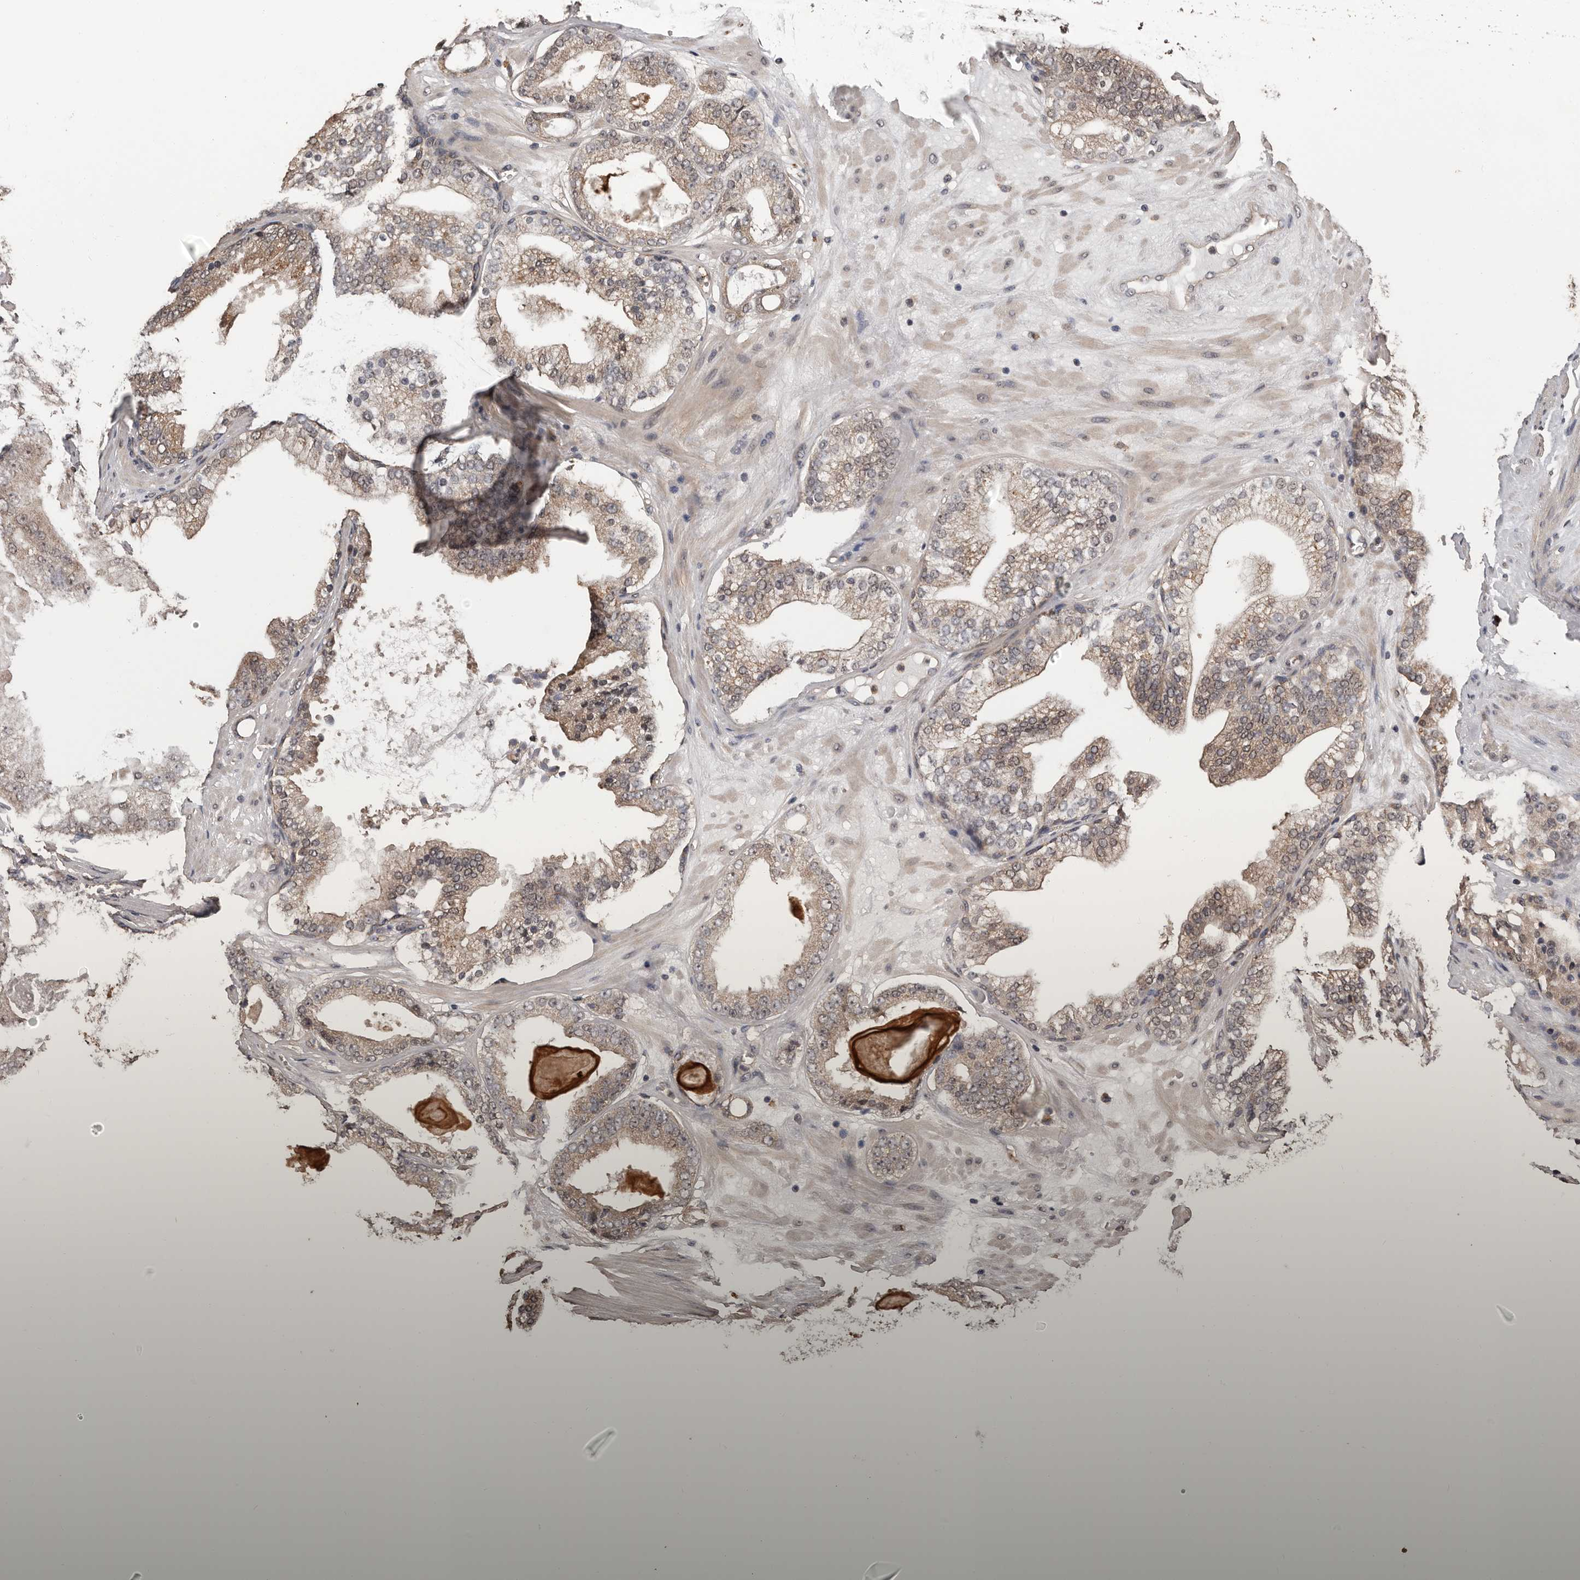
{"staining": {"intensity": "weak", "quantity": "25%-75%", "location": "cytoplasmic/membranous,nuclear"}, "tissue": "prostate cancer", "cell_type": "Tumor cells", "image_type": "cancer", "snomed": [{"axis": "morphology", "description": "Adenocarcinoma, High grade"}, {"axis": "topography", "description": "Prostate"}], "caption": "Brown immunohistochemical staining in human high-grade adenocarcinoma (prostate) reveals weak cytoplasmic/membranous and nuclear staining in approximately 25%-75% of tumor cells.", "gene": "VPS37A", "patient": {"sex": "male", "age": 68}}